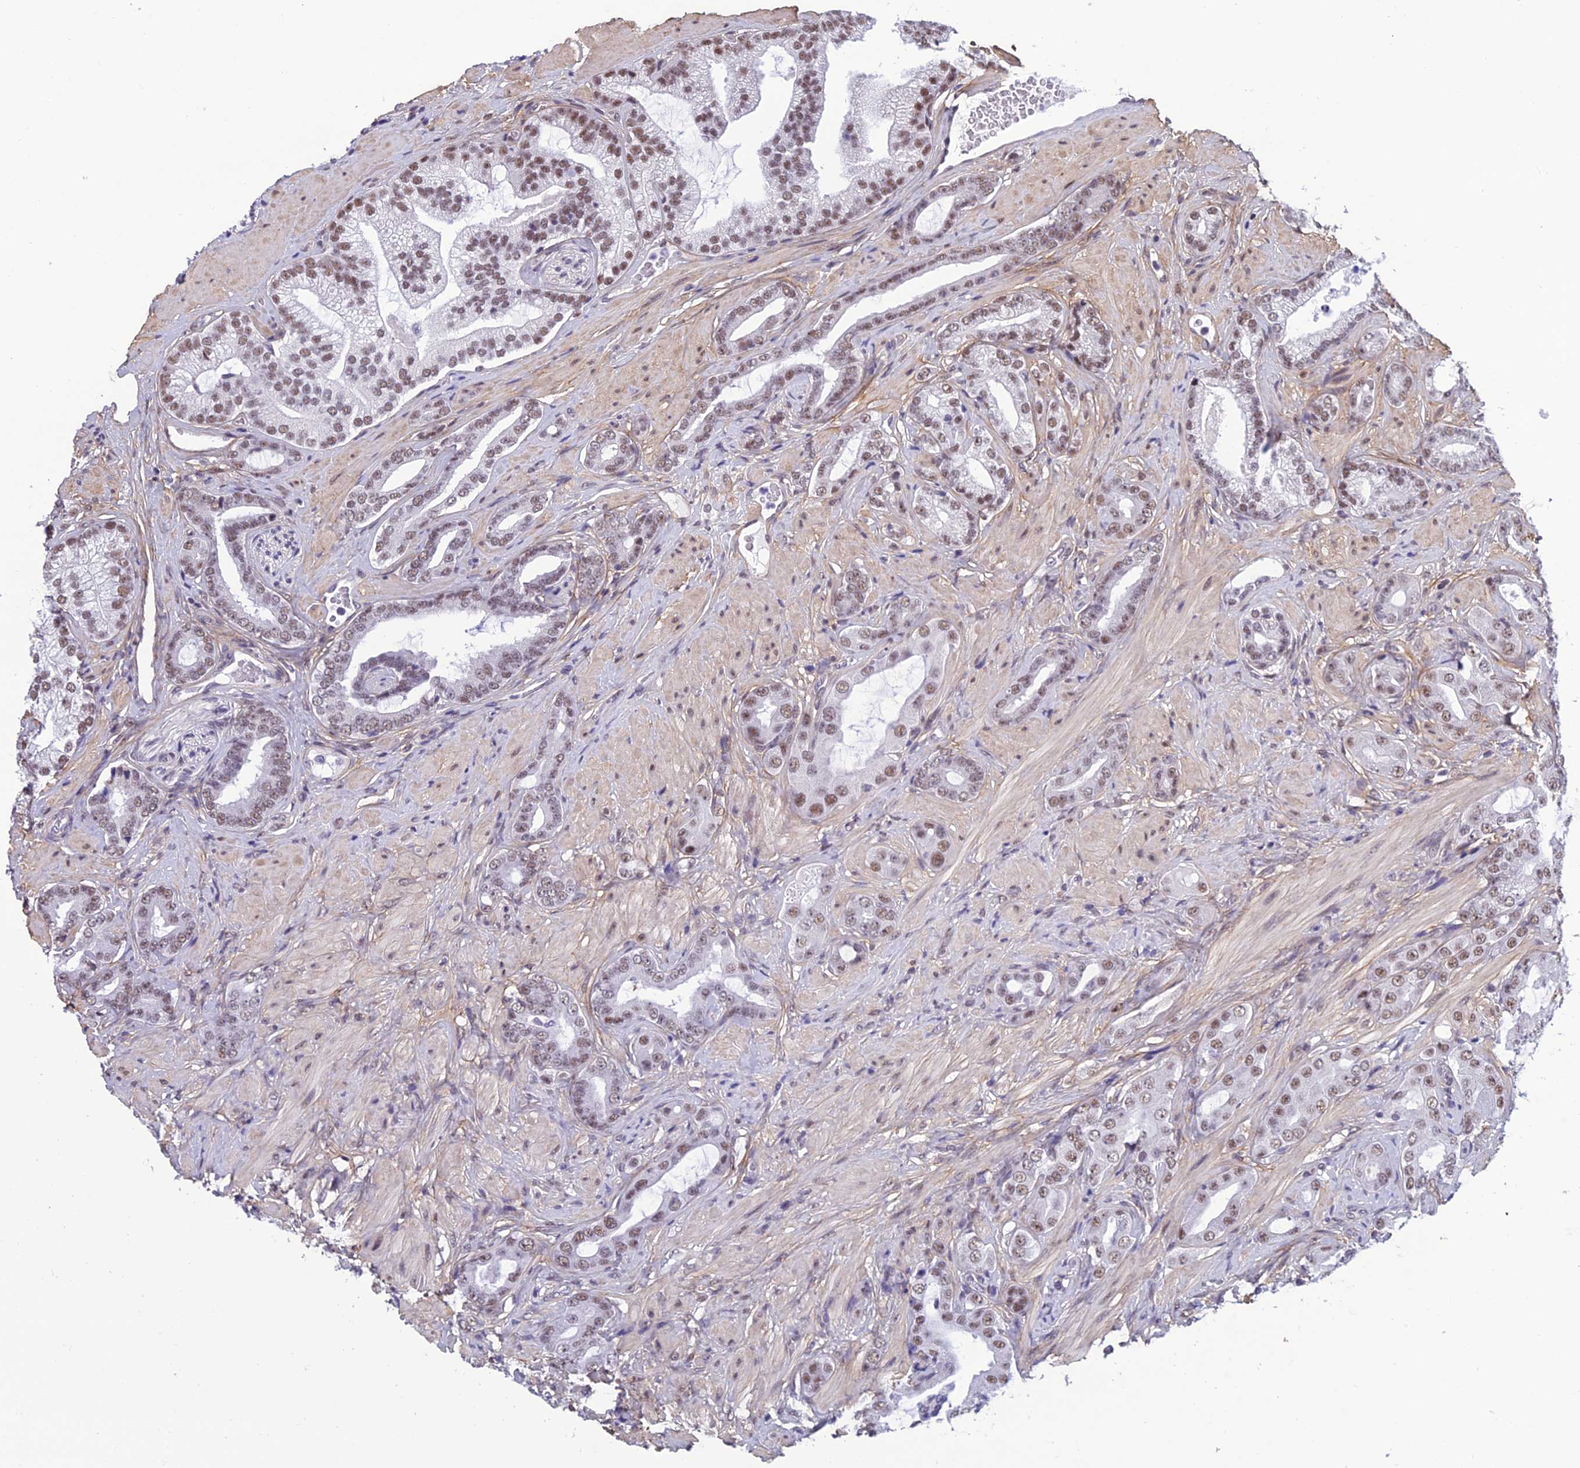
{"staining": {"intensity": "moderate", "quantity": ">75%", "location": "nuclear"}, "tissue": "prostate cancer", "cell_type": "Tumor cells", "image_type": "cancer", "snomed": [{"axis": "morphology", "description": "Adenocarcinoma, Low grade"}, {"axis": "topography", "description": "Prostate"}], "caption": "Protein staining of prostate adenocarcinoma (low-grade) tissue displays moderate nuclear expression in approximately >75% of tumor cells.", "gene": "RSRC1", "patient": {"sex": "male", "age": 57}}